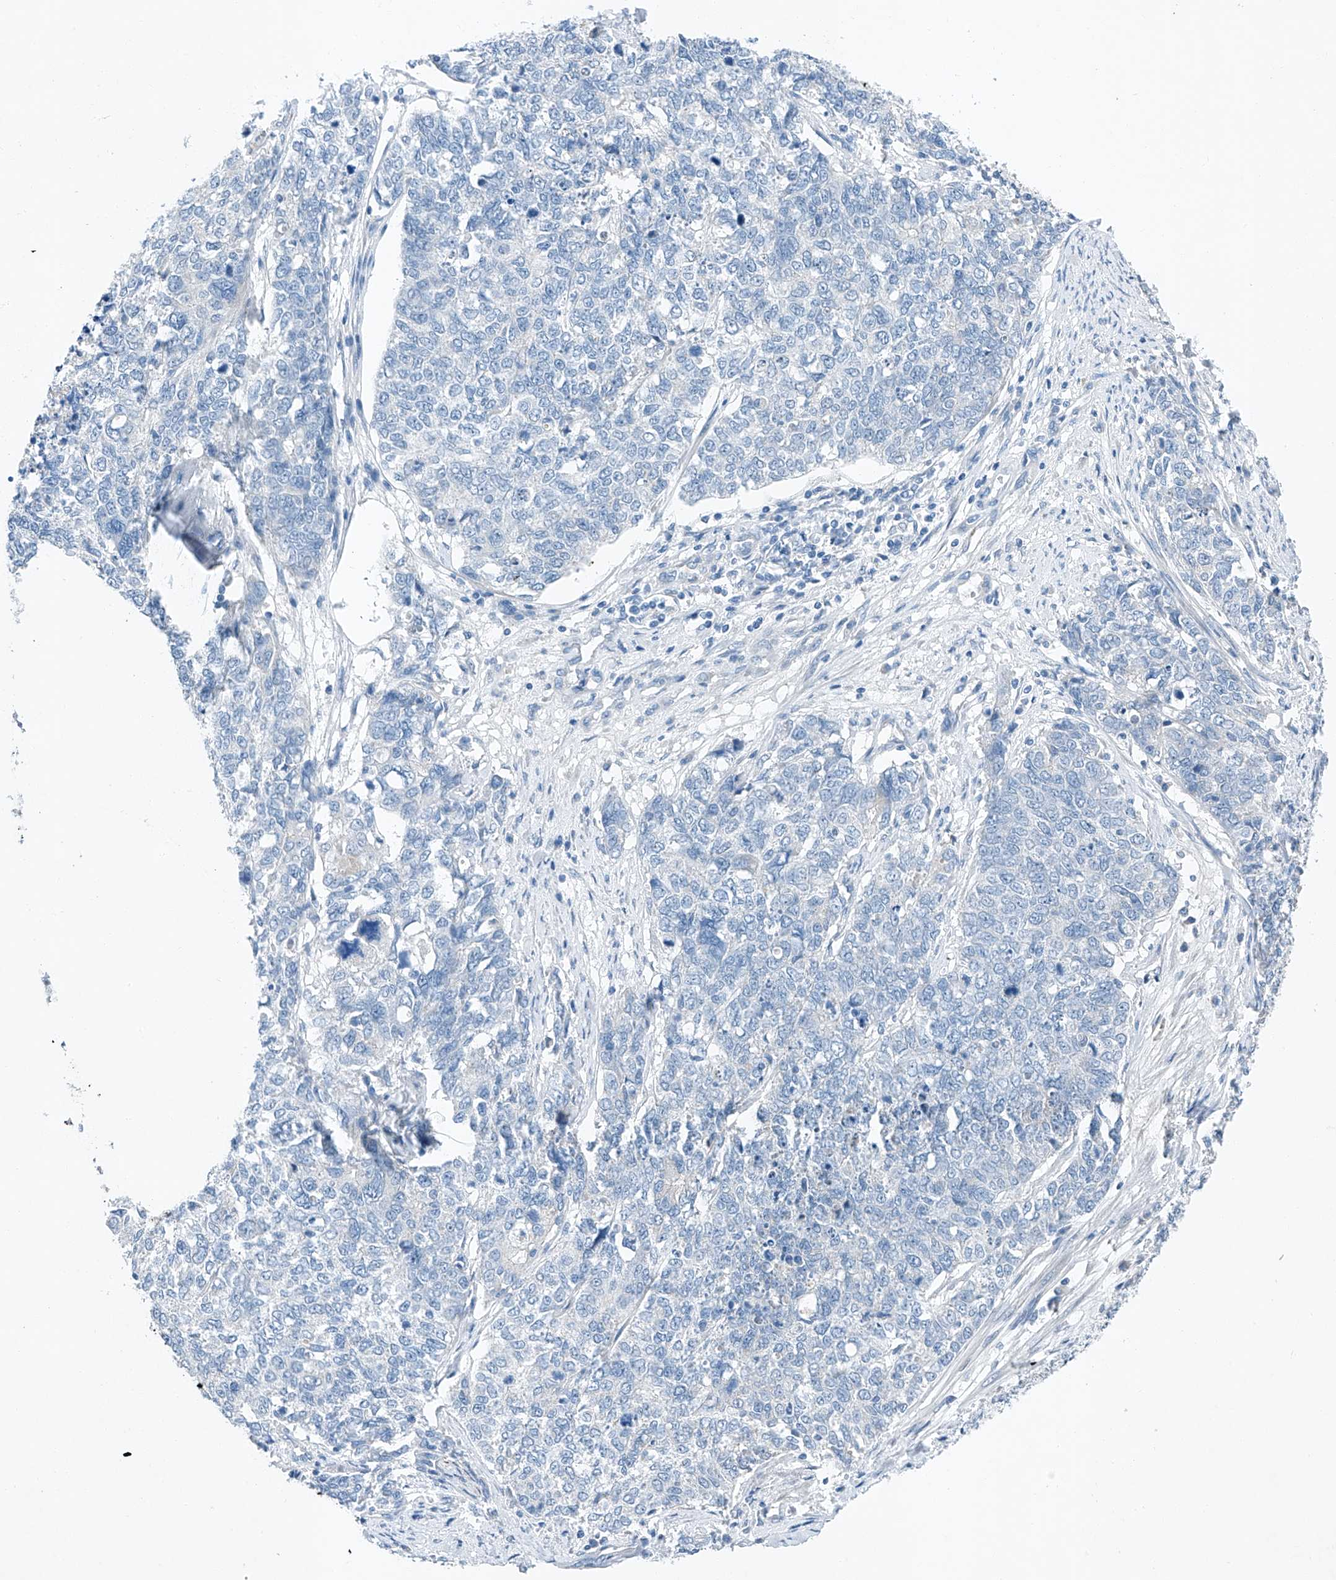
{"staining": {"intensity": "negative", "quantity": "none", "location": "none"}, "tissue": "cervical cancer", "cell_type": "Tumor cells", "image_type": "cancer", "snomed": [{"axis": "morphology", "description": "Squamous cell carcinoma, NOS"}, {"axis": "topography", "description": "Cervix"}], "caption": "Tumor cells show no significant protein positivity in cervical squamous cell carcinoma.", "gene": "MDGA1", "patient": {"sex": "female", "age": 63}}